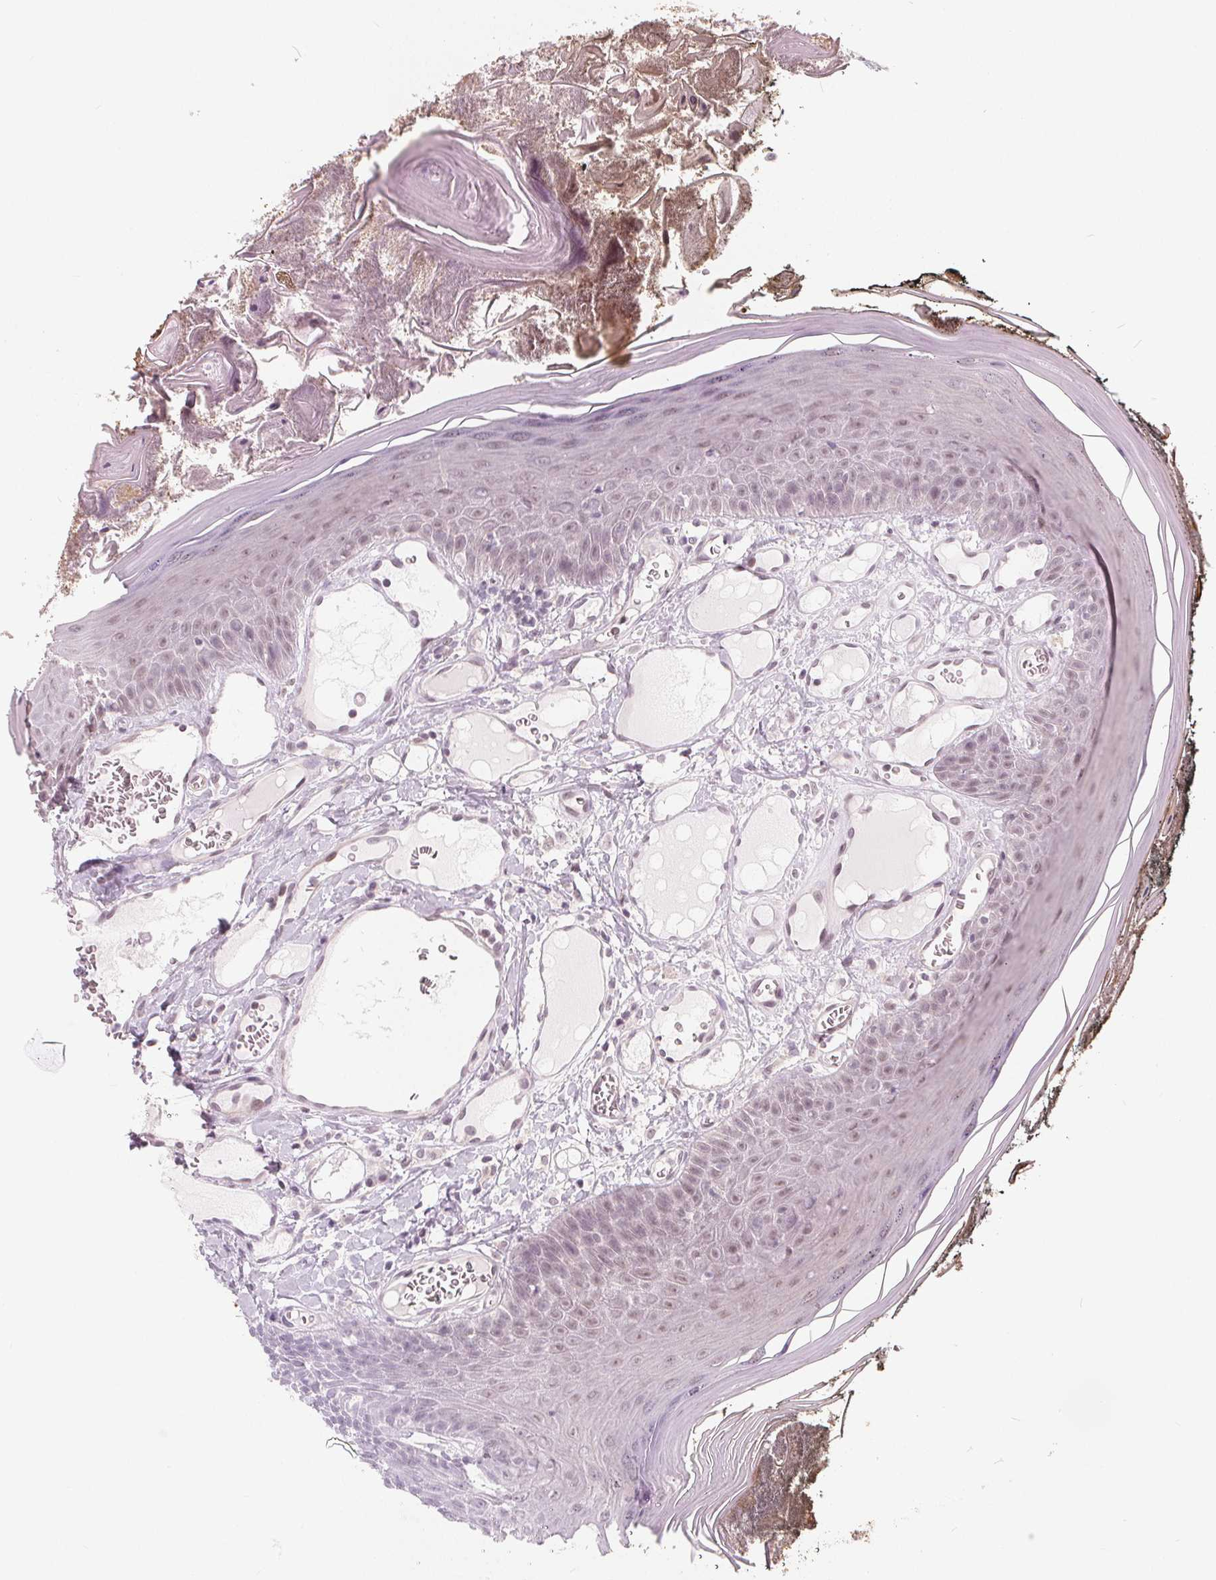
{"staining": {"intensity": "weak", "quantity": "<25%", "location": "nuclear"}, "tissue": "oral mucosa", "cell_type": "Squamous epithelial cells", "image_type": "normal", "snomed": [{"axis": "morphology", "description": "Normal tissue, NOS"}, {"axis": "topography", "description": "Oral tissue"}], "caption": "High power microscopy photomicrograph of an IHC histopathology image of benign oral mucosa, revealing no significant staining in squamous epithelial cells.", "gene": "NUP210L", "patient": {"sex": "male", "age": 9}}